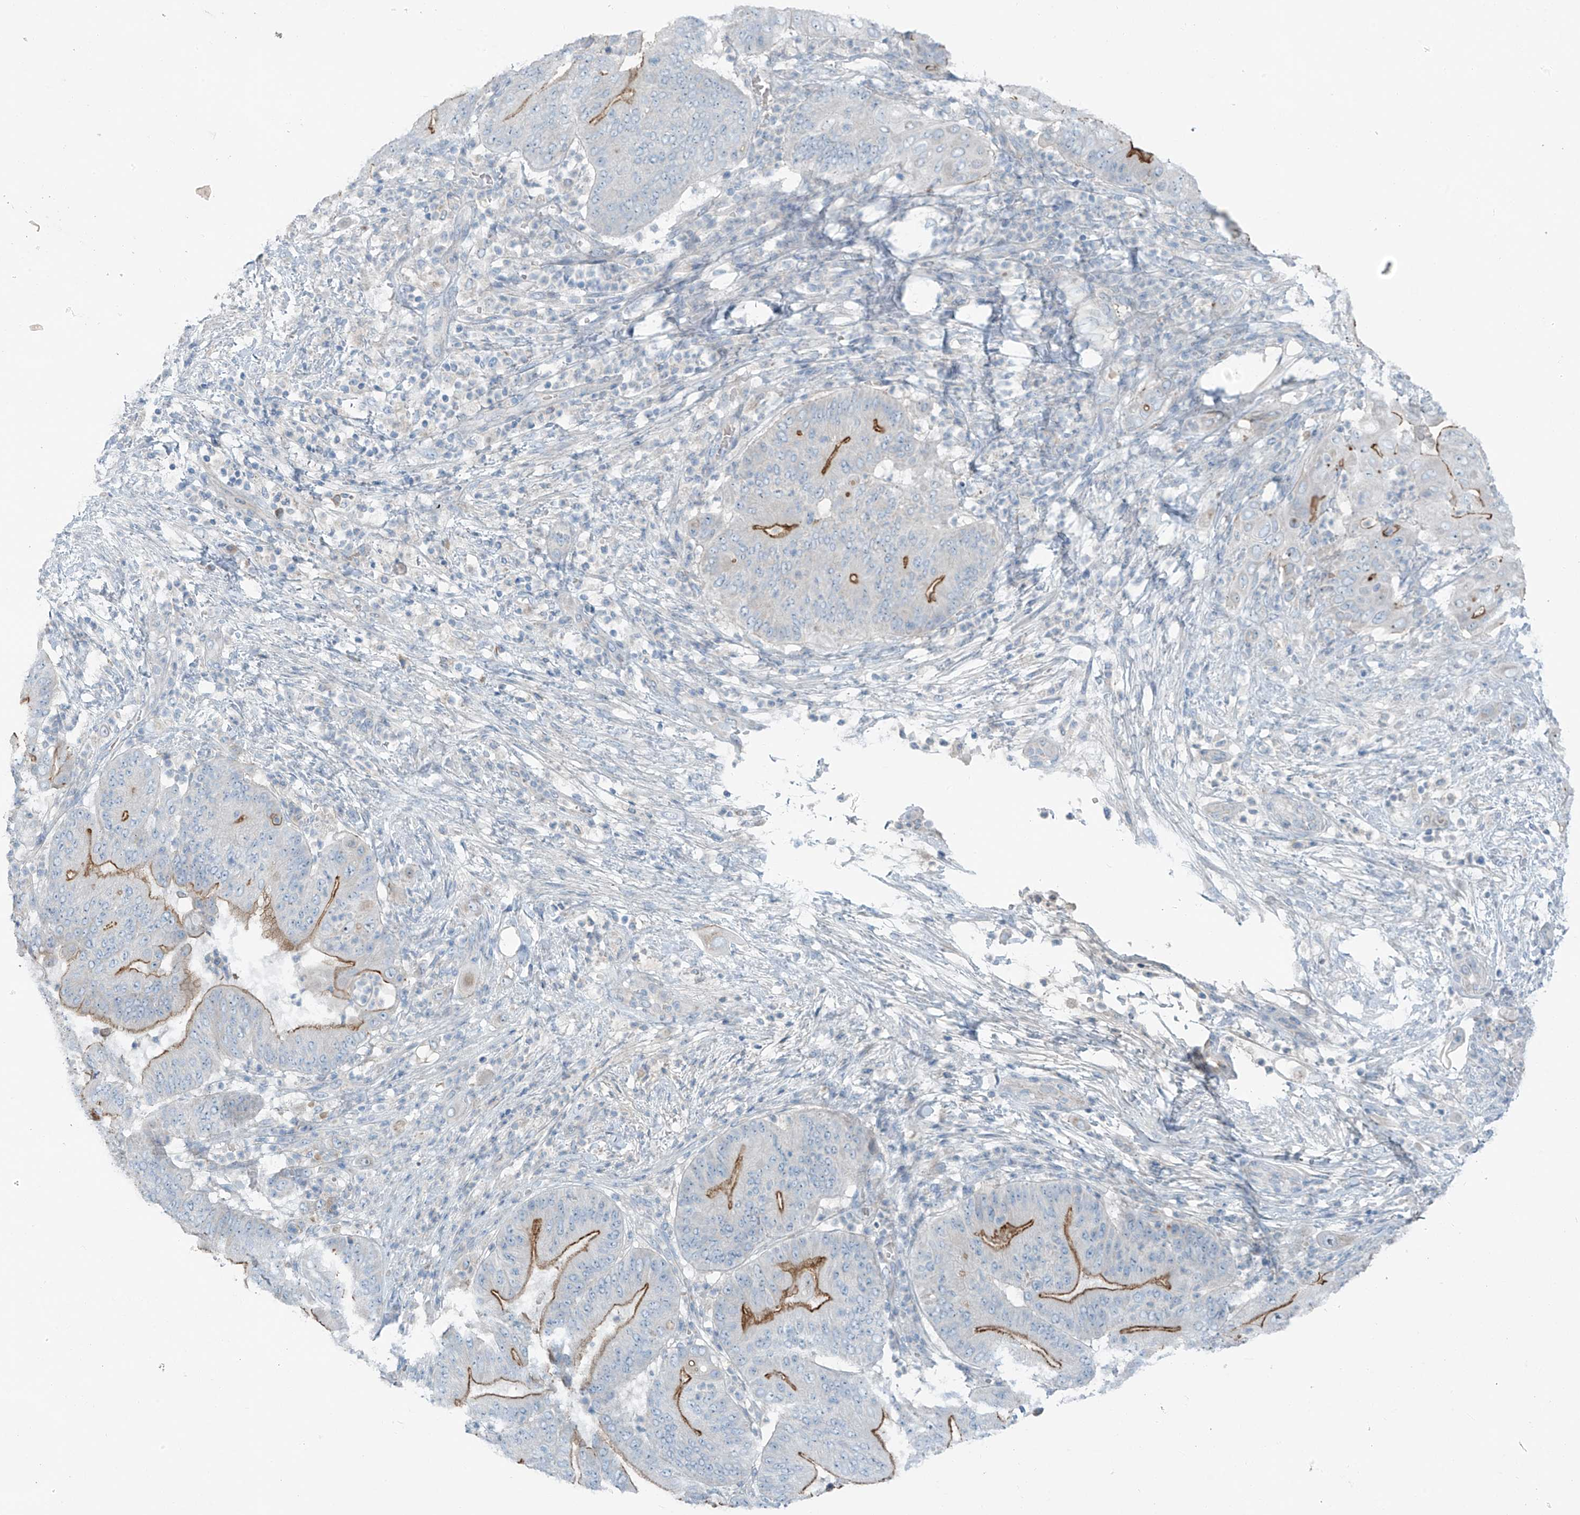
{"staining": {"intensity": "moderate", "quantity": ">75%", "location": "cytoplasmic/membranous"}, "tissue": "pancreatic cancer", "cell_type": "Tumor cells", "image_type": "cancer", "snomed": [{"axis": "morphology", "description": "Adenocarcinoma, NOS"}, {"axis": "topography", "description": "Pancreas"}], "caption": "A medium amount of moderate cytoplasmic/membranous positivity is identified in about >75% of tumor cells in pancreatic cancer tissue. (DAB IHC with brightfield microscopy, high magnification).", "gene": "FAM131C", "patient": {"sex": "female", "age": 77}}